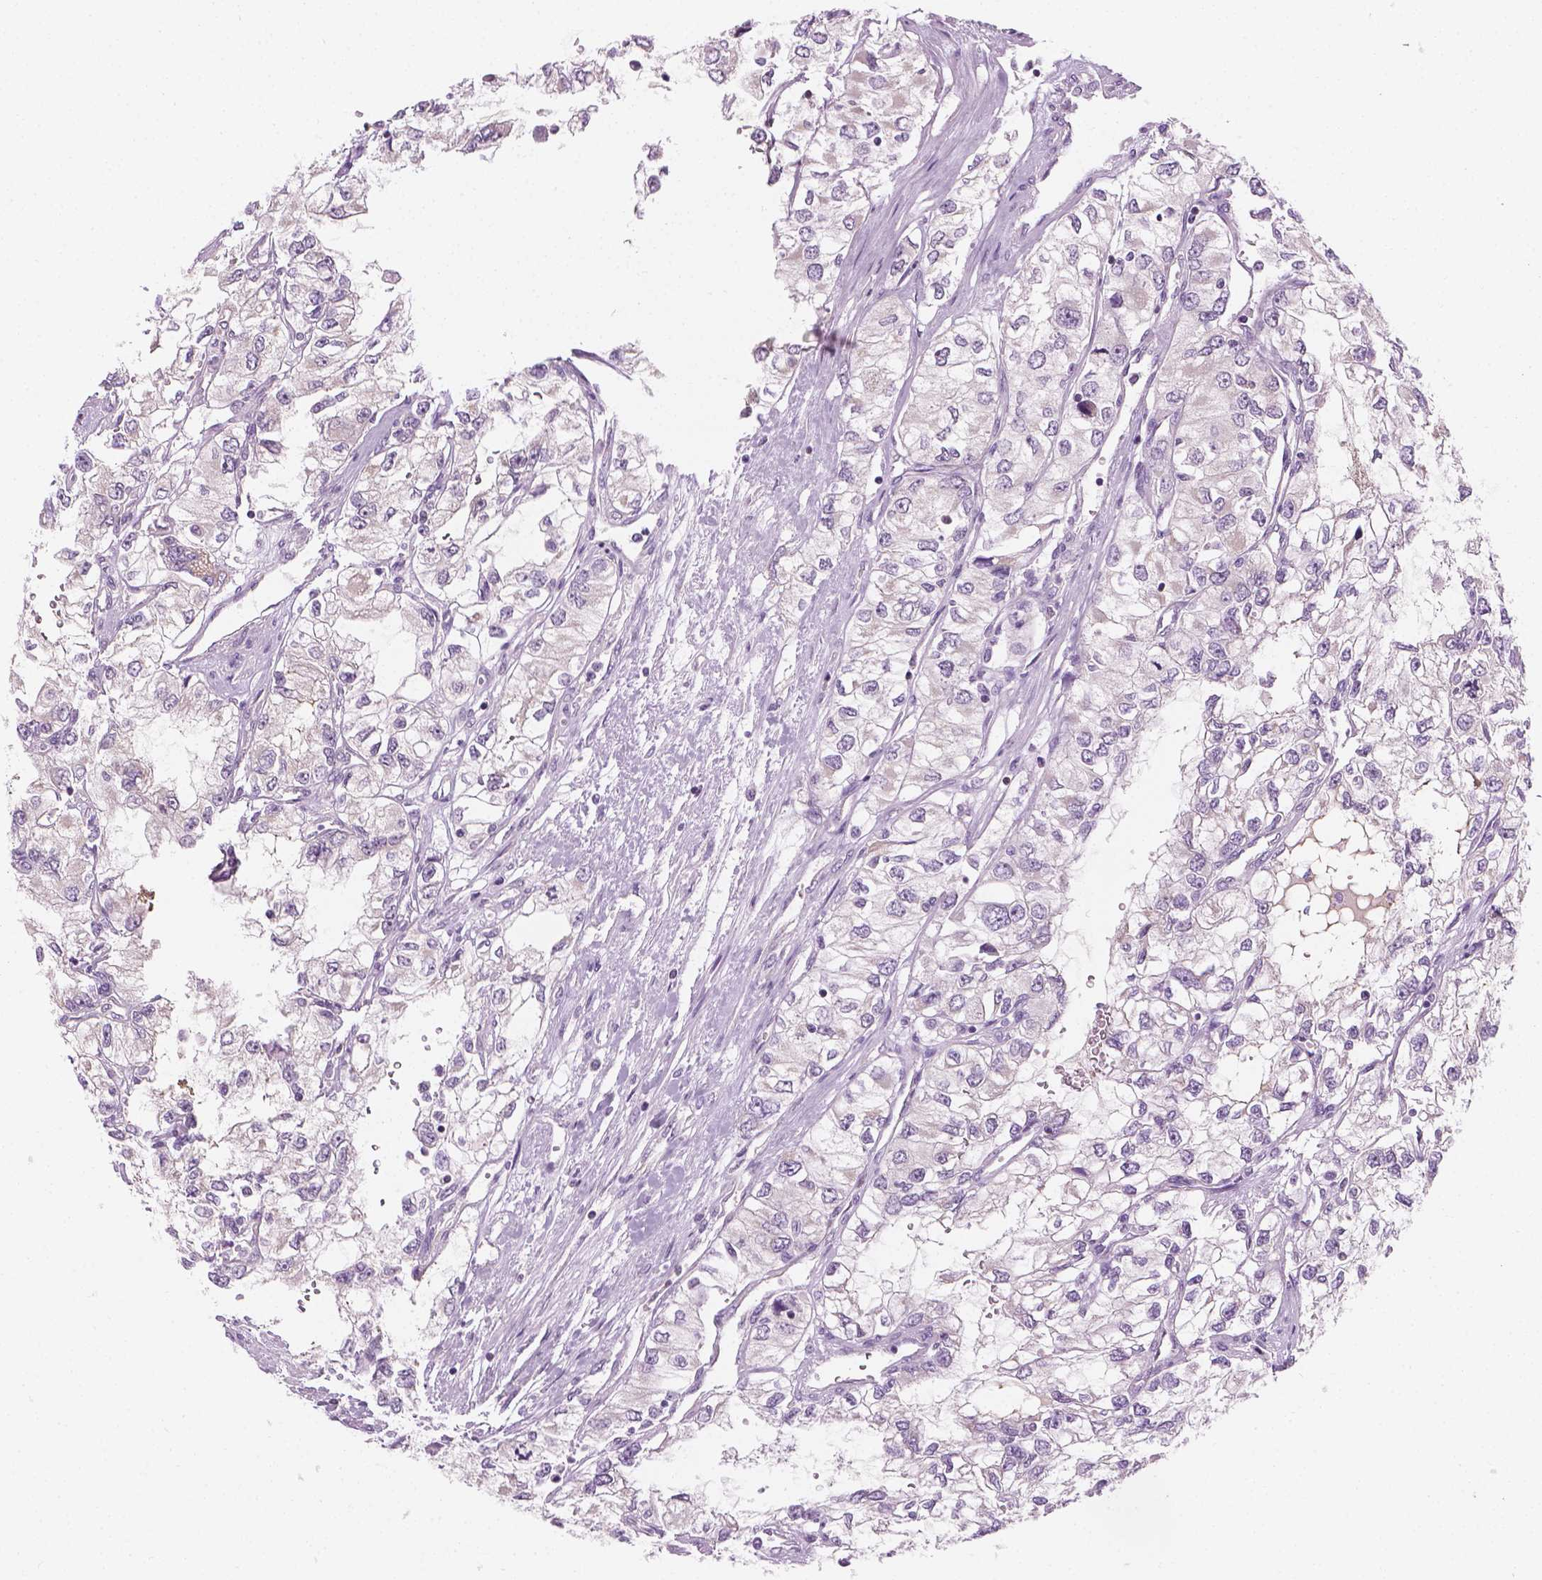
{"staining": {"intensity": "negative", "quantity": "none", "location": "none"}, "tissue": "renal cancer", "cell_type": "Tumor cells", "image_type": "cancer", "snomed": [{"axis": "morphology", "description": "Adenocarcinoma, NOS"}, {"axis": "topography", "description": "Kidney"}], "caption": "High power microscopy image of an IHC histopathology image of renal cancer, revealing no significant expression in tumor cells.", "gene": "CFAP126", "patient": {"sex": "female", "age": 59}}